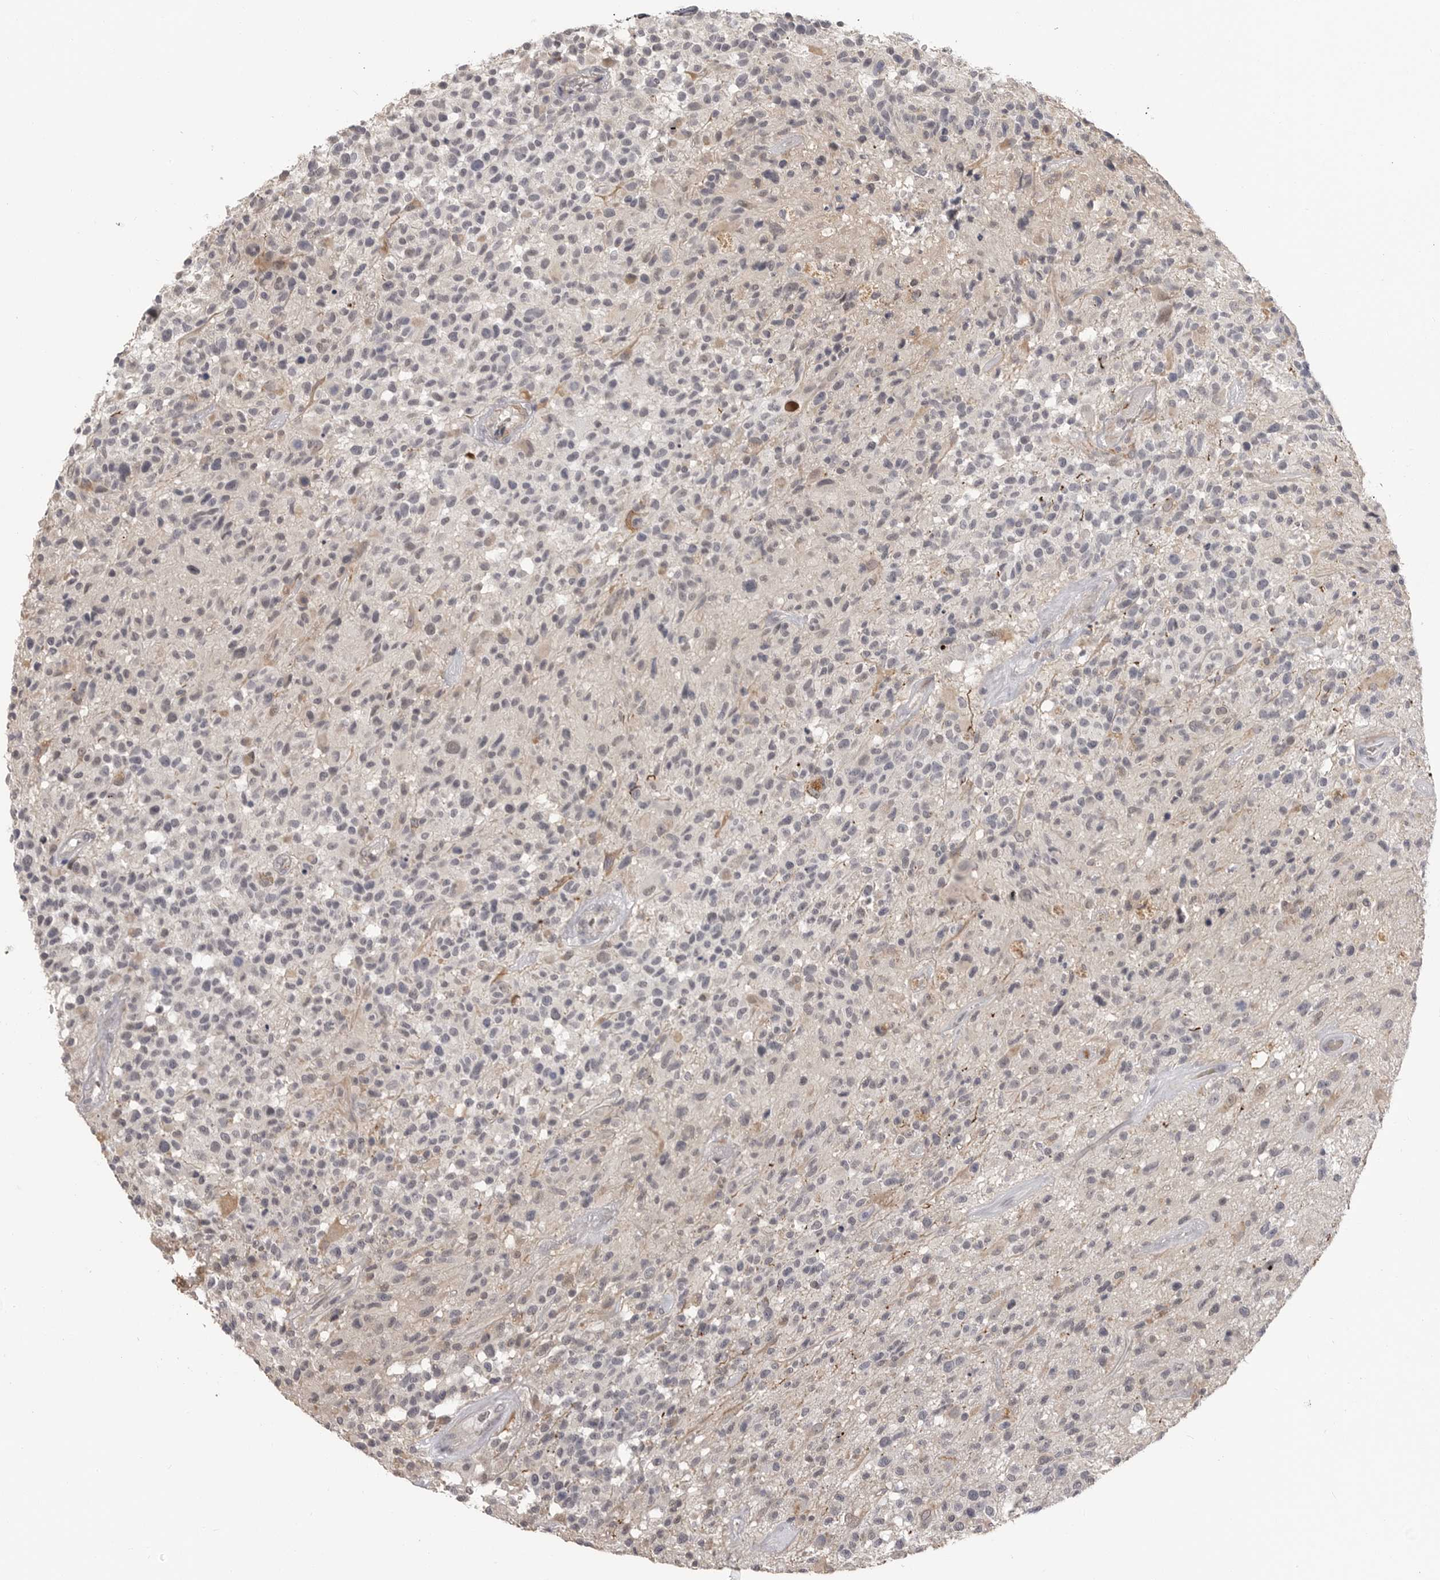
{"staining": {"intensity": "weak", "quantity": "<25%", "location": "cytoplasmic/membranous"}, "tissue": "glioma", "cell_type": "Tumor cells", "image_type": "cancer", "snomed": [{"axis": "morphology", "description": "Glioma, malignant, High grade"}, {"axis": "morphology", "description": "Glioblastoma, NOS"}, {"axis": "topography", "description": "Brain"}], "caption": "Tumor cells are negative for brown protein staining in glioma.", "gene": "PLEKHF1", "patient": {"sex": "male", "age": 60}}